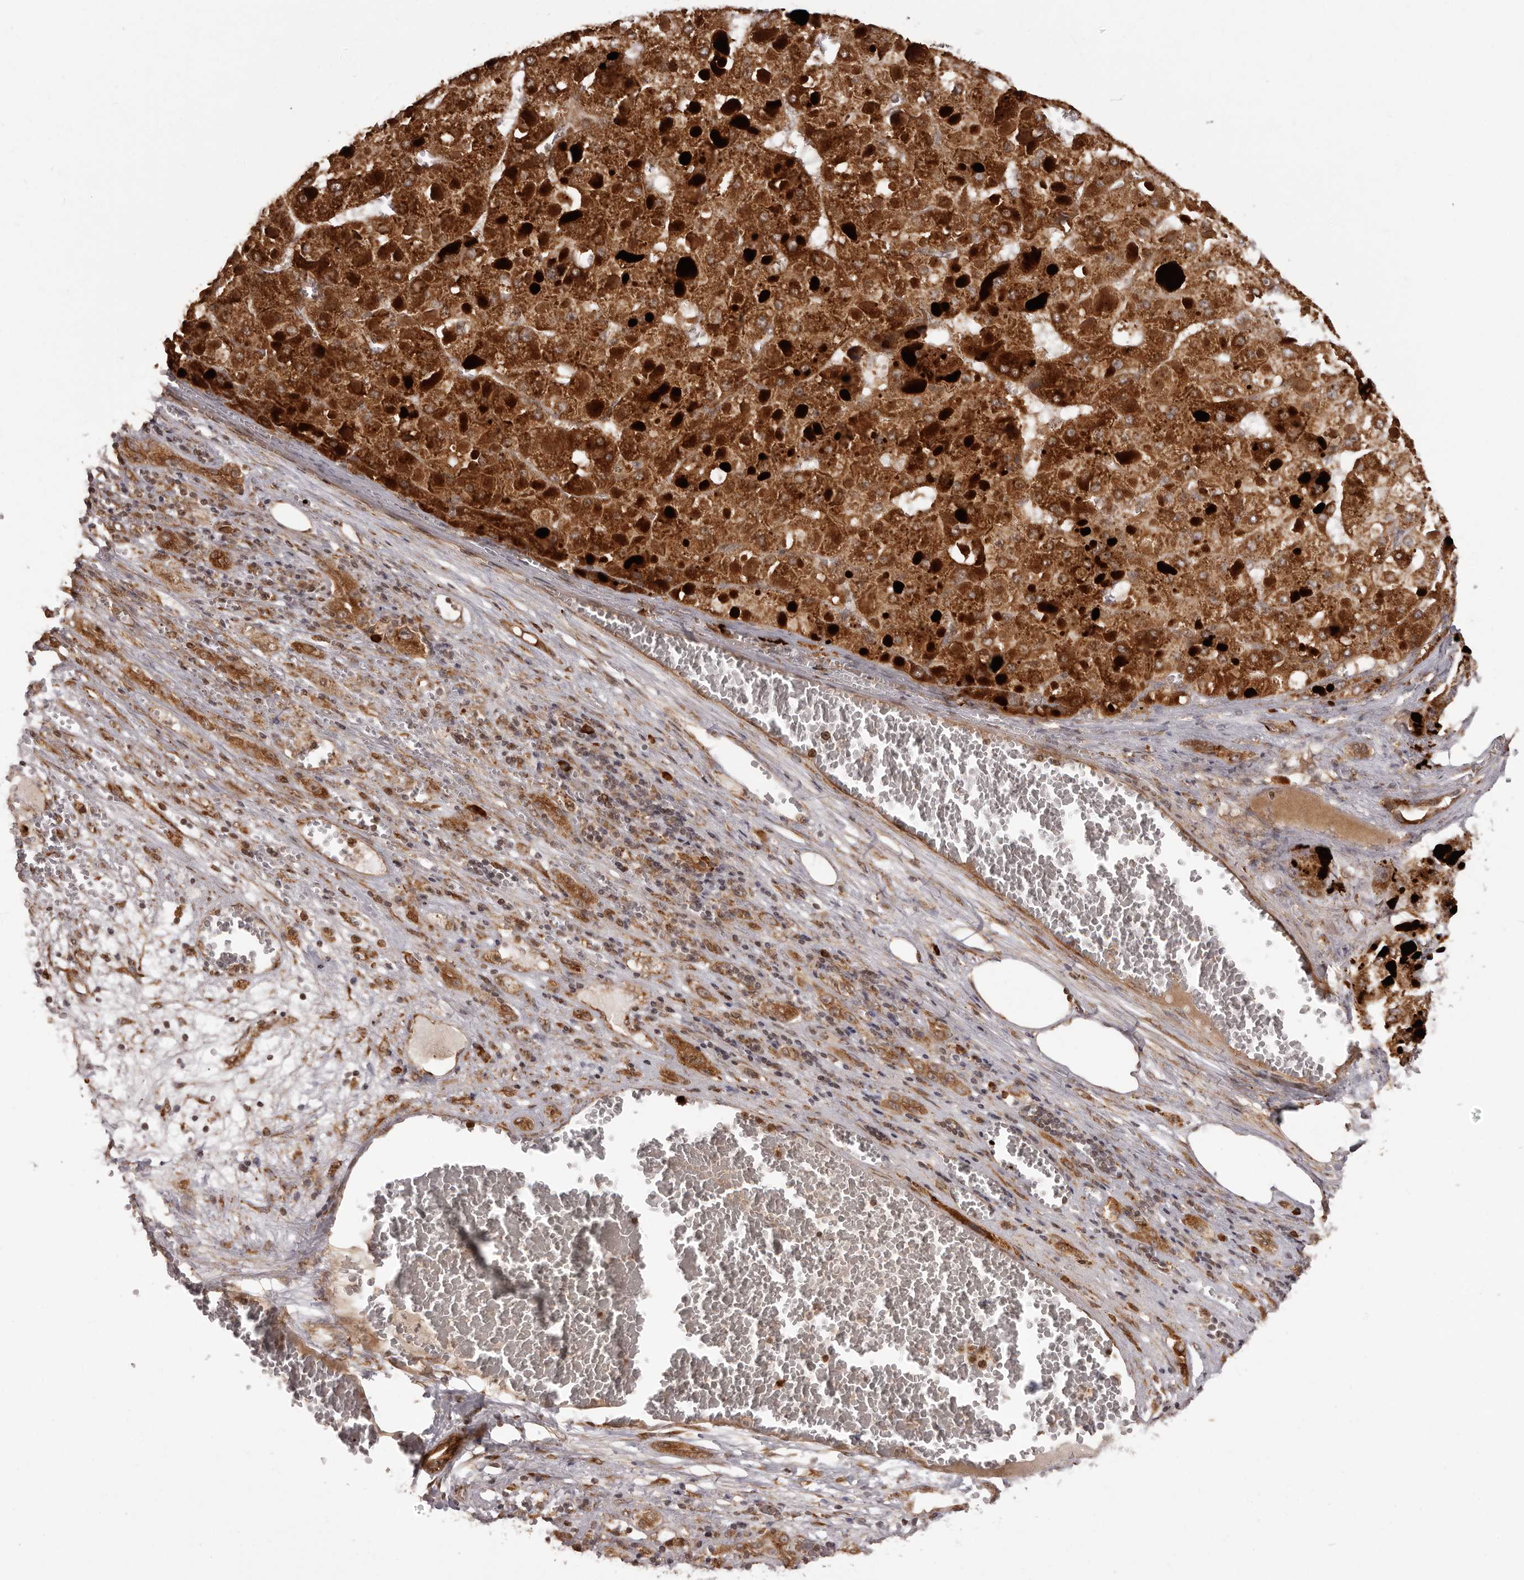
{"staining": {"intensity": "strong", "quantity": ">75%", "location": "cytoplasmic/membranous"}, "tissue": "liver cancer", "cell_type": "Tumor cells", "image_type": "cancer", "snomed": [{"axis": "morphology", "description": "Carcinoma, Hepatocellular, NOS"}, {"axis": "topography", "description": "Liver"}], "caption": "IHC image of liver hepatocellular carcinoma stained for a protein (brown), which exhibits high levels of strong cytoplasmic/membranous staining in about >75% of tumor cells.", "gene": "IL32", "patient": {"sex": "female", "age": 73}}